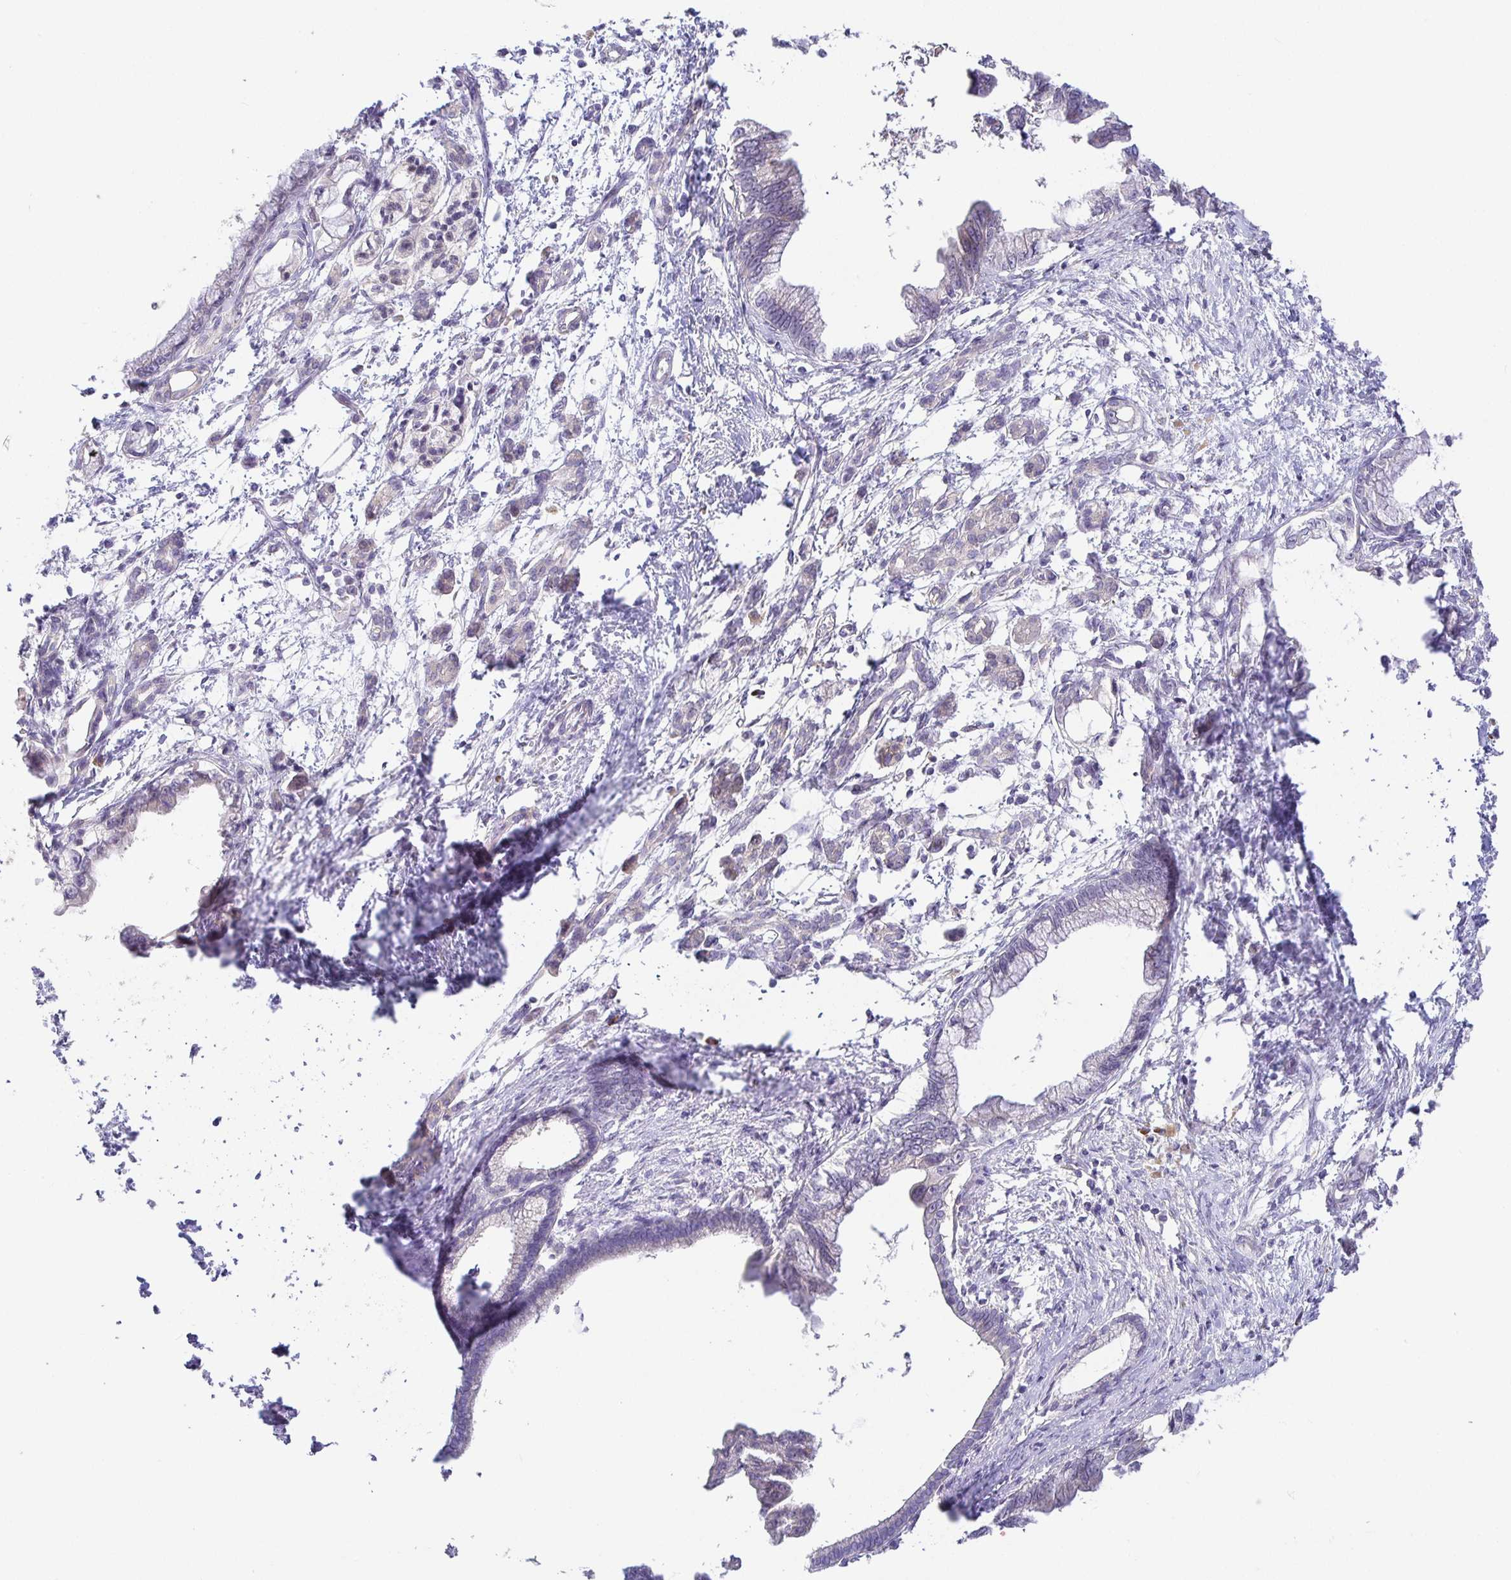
{"staining": {"intensity": "negative", "quantity": "none", "location": "none"}, "tissue": "pancreatic cancer", "cell_type": "Tumor cells", "image_type": "cancer", "snomed": [{"axis": "morphology", "description": "Adenocarcinoma, NOS"}, {"axis": "topography", "description": "Pancreas"}], "caption": "A photomicrograph of pancreatic adenocarcinoma stained for a protein exhibits no brown staining in tumor cells.", "gene": "ZDHHC11", "patient": {"sex": "male", "age": 61}}